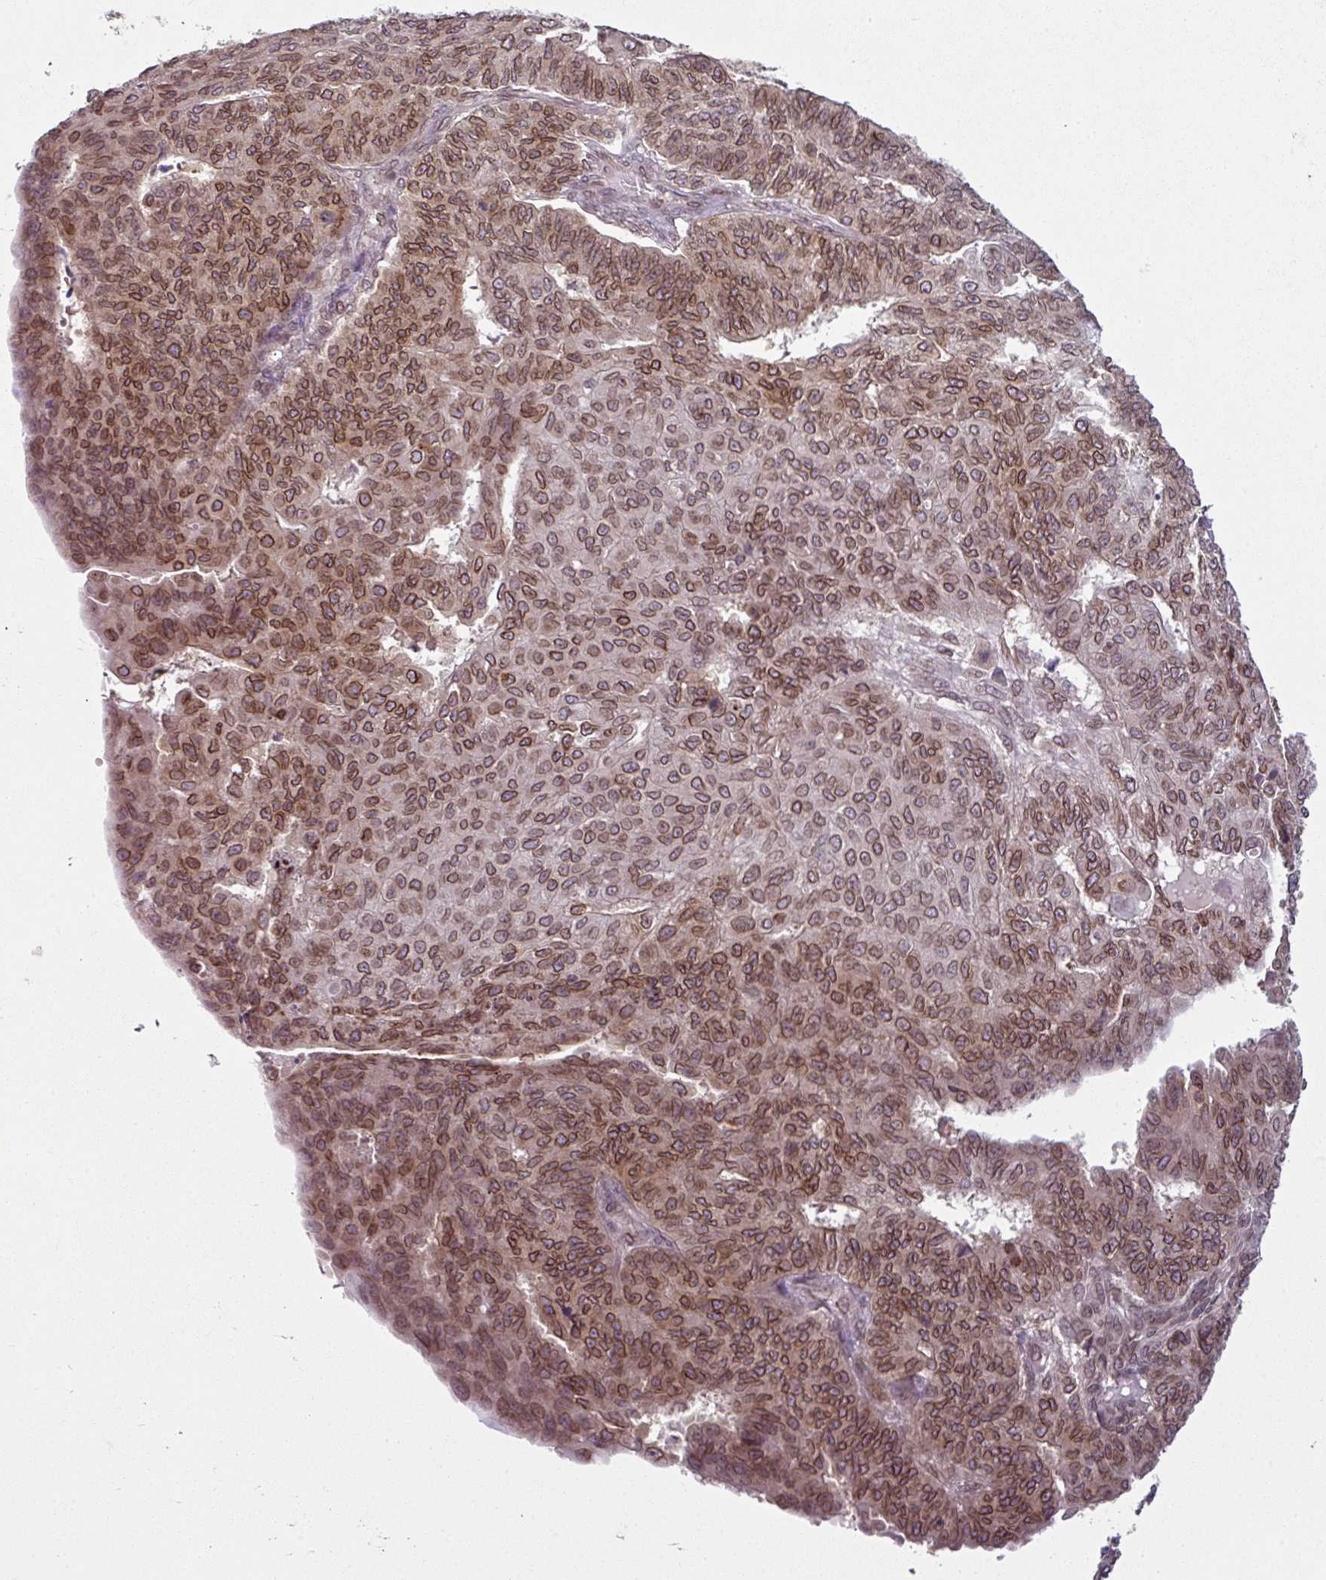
{"staining": {"intensity": "strong", "quantity": ">75%", "location": "cytoplasmic/membranous,nuclear"}, "tissue": "endometrial cancer", "cell_type": "Tumor cells", "image_type": "cancer", "snomed": [{"axis": "morphology", "description": "Adenocarcinoma, NOS"}, {"axis": "topography", "description": "Endometrium"}], "caption": "The image reveals a brown stain indicating the presence of a protein in the cytoplasmic/membranous and nuclear of tumor cells in endometrial cancer.", "gene": "RANGAP1", "patient": {"sex": "female", "age": 32}}